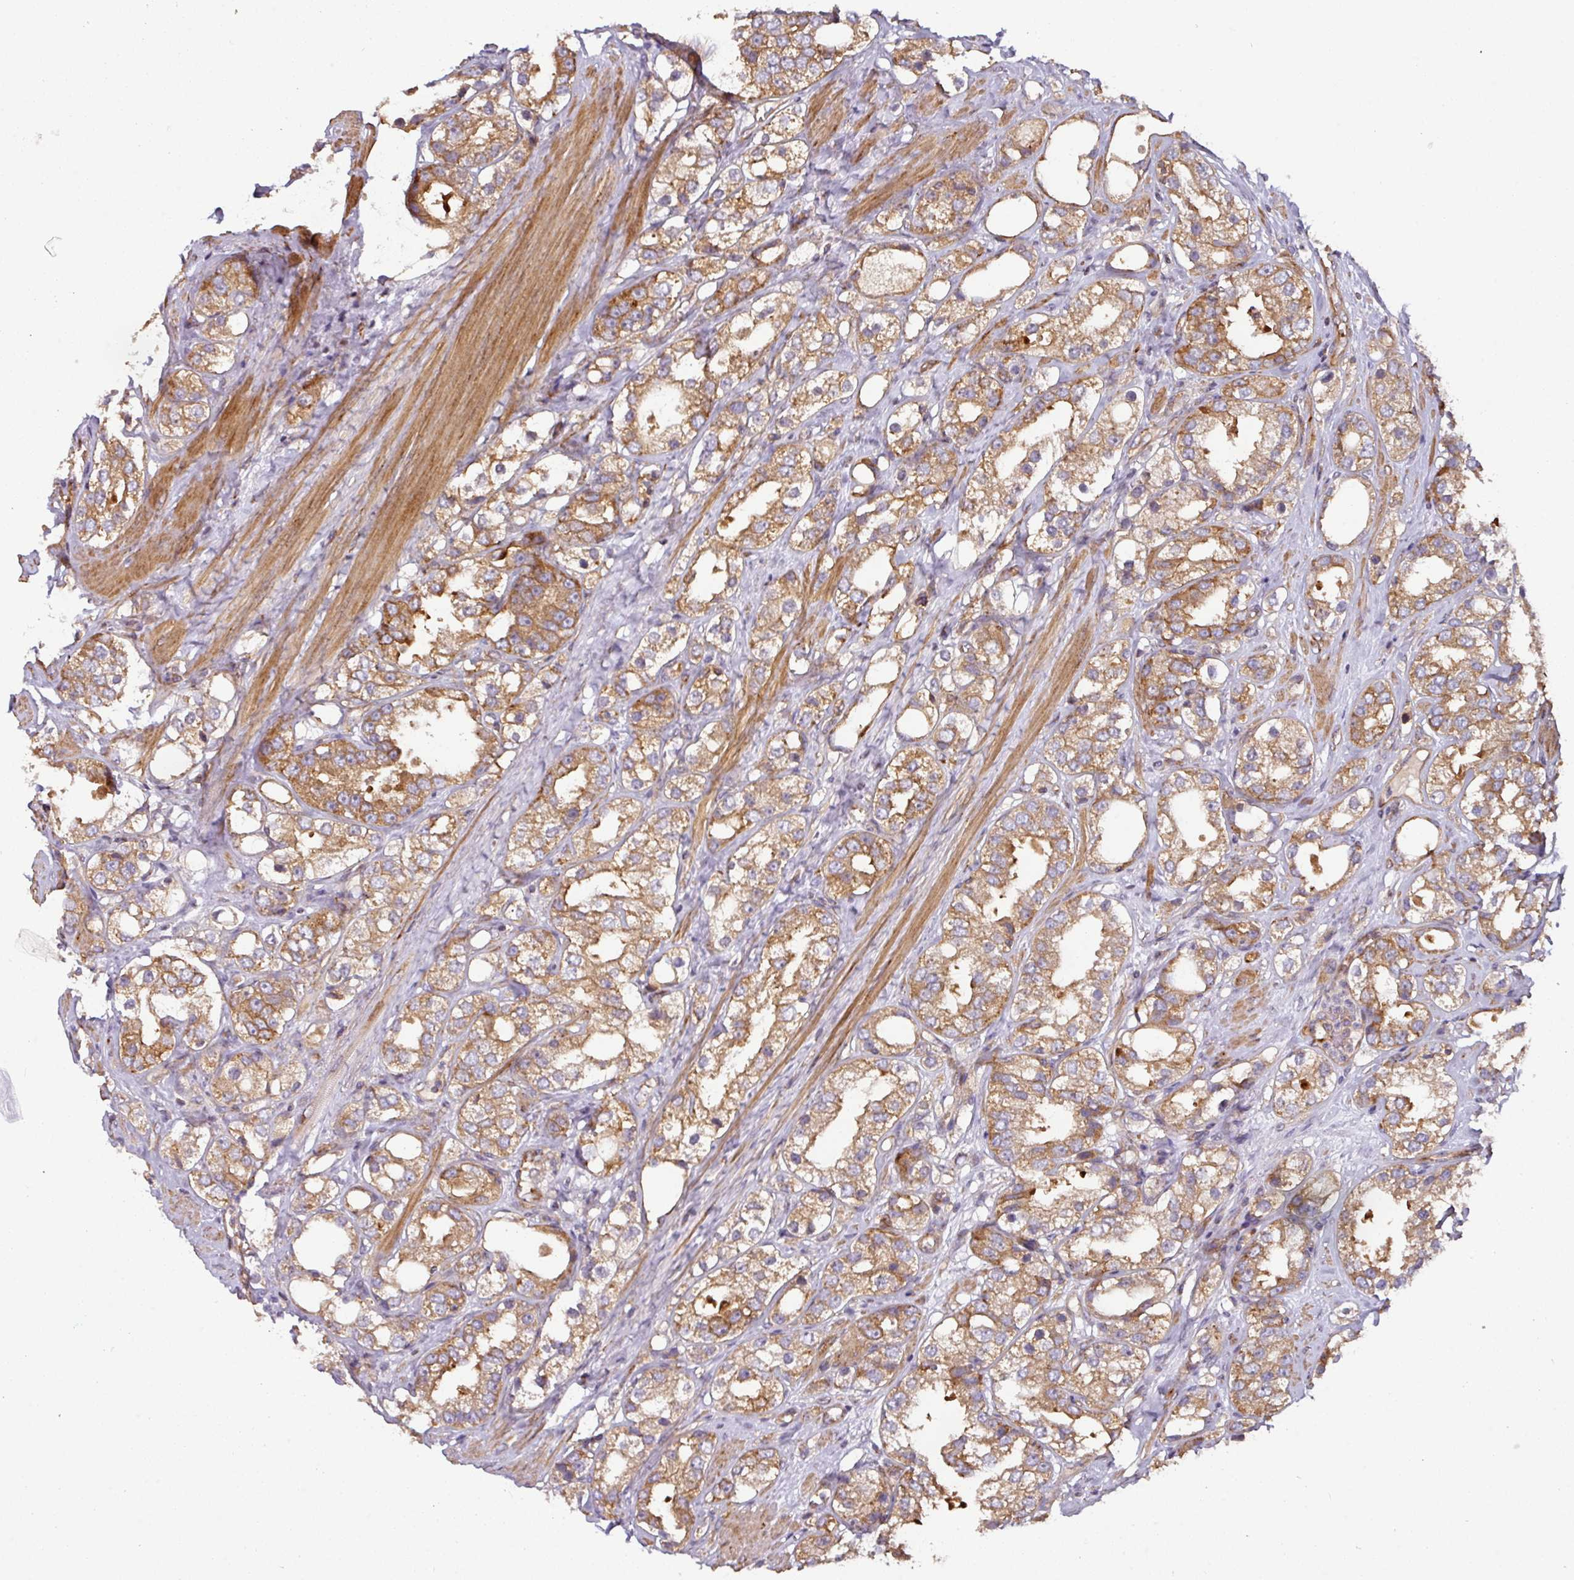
{"staining": {"intensity": "moderate", "quantity": ">75%", "location": "cytoplasmic/membranous"}, "tissue": "prostate cancer", "cell_type": "Tumor cells", "image_type": "cancer", "snomed": [{"axis": "morphology", "description": "Adenocarcinoma, NOS"}, {"axis": "topography", "description": "Prostate"}], "caption": "Prostate cancer stained with DAB (3,3'-diaminobenzidine) IHC demonstrates medium levels of moderate cytoplasmic/membranous positivity in approximately >75% of tumor cells.", "gene": "CASP2", "patient": {"sex": "male", "age": 79}}